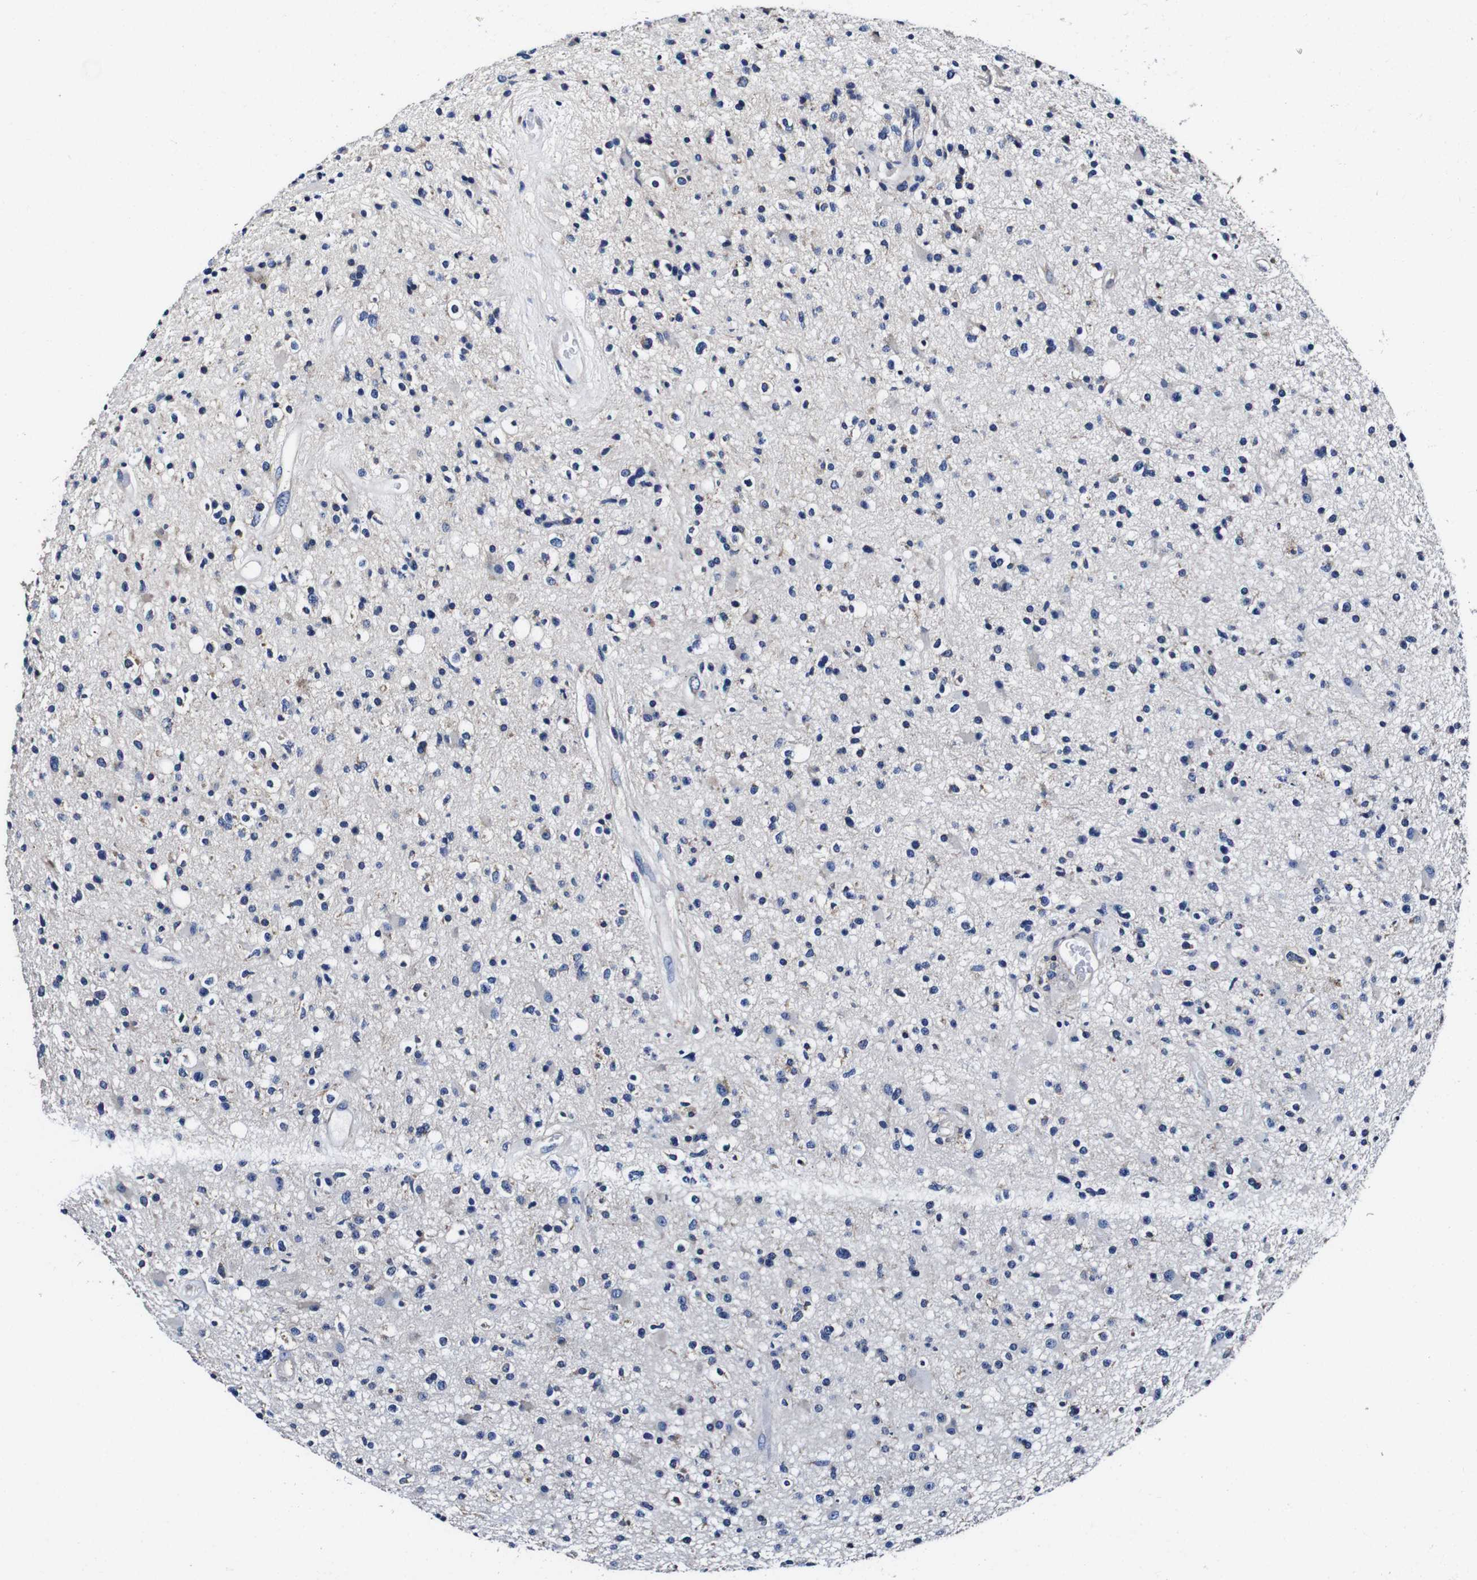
{"staining": {"intensity": "negative", "quantity": "none", "location": "none"}, "tissue": "glioma", "cell_type": "Tumor cells", "image_type": "cancer", "snomed": [{"axis": "morphology", "description": "Glioma, malignant, High grade"}, {"axis": "topography", "description": "Brain"}], "caption": "This is a image of immunohistochemistry staining of malignant high-grade glioma, which shows no staining in tumor cells.", "gene": "PDCD6IP", "patient": {"sex": "male", "age": 33}}